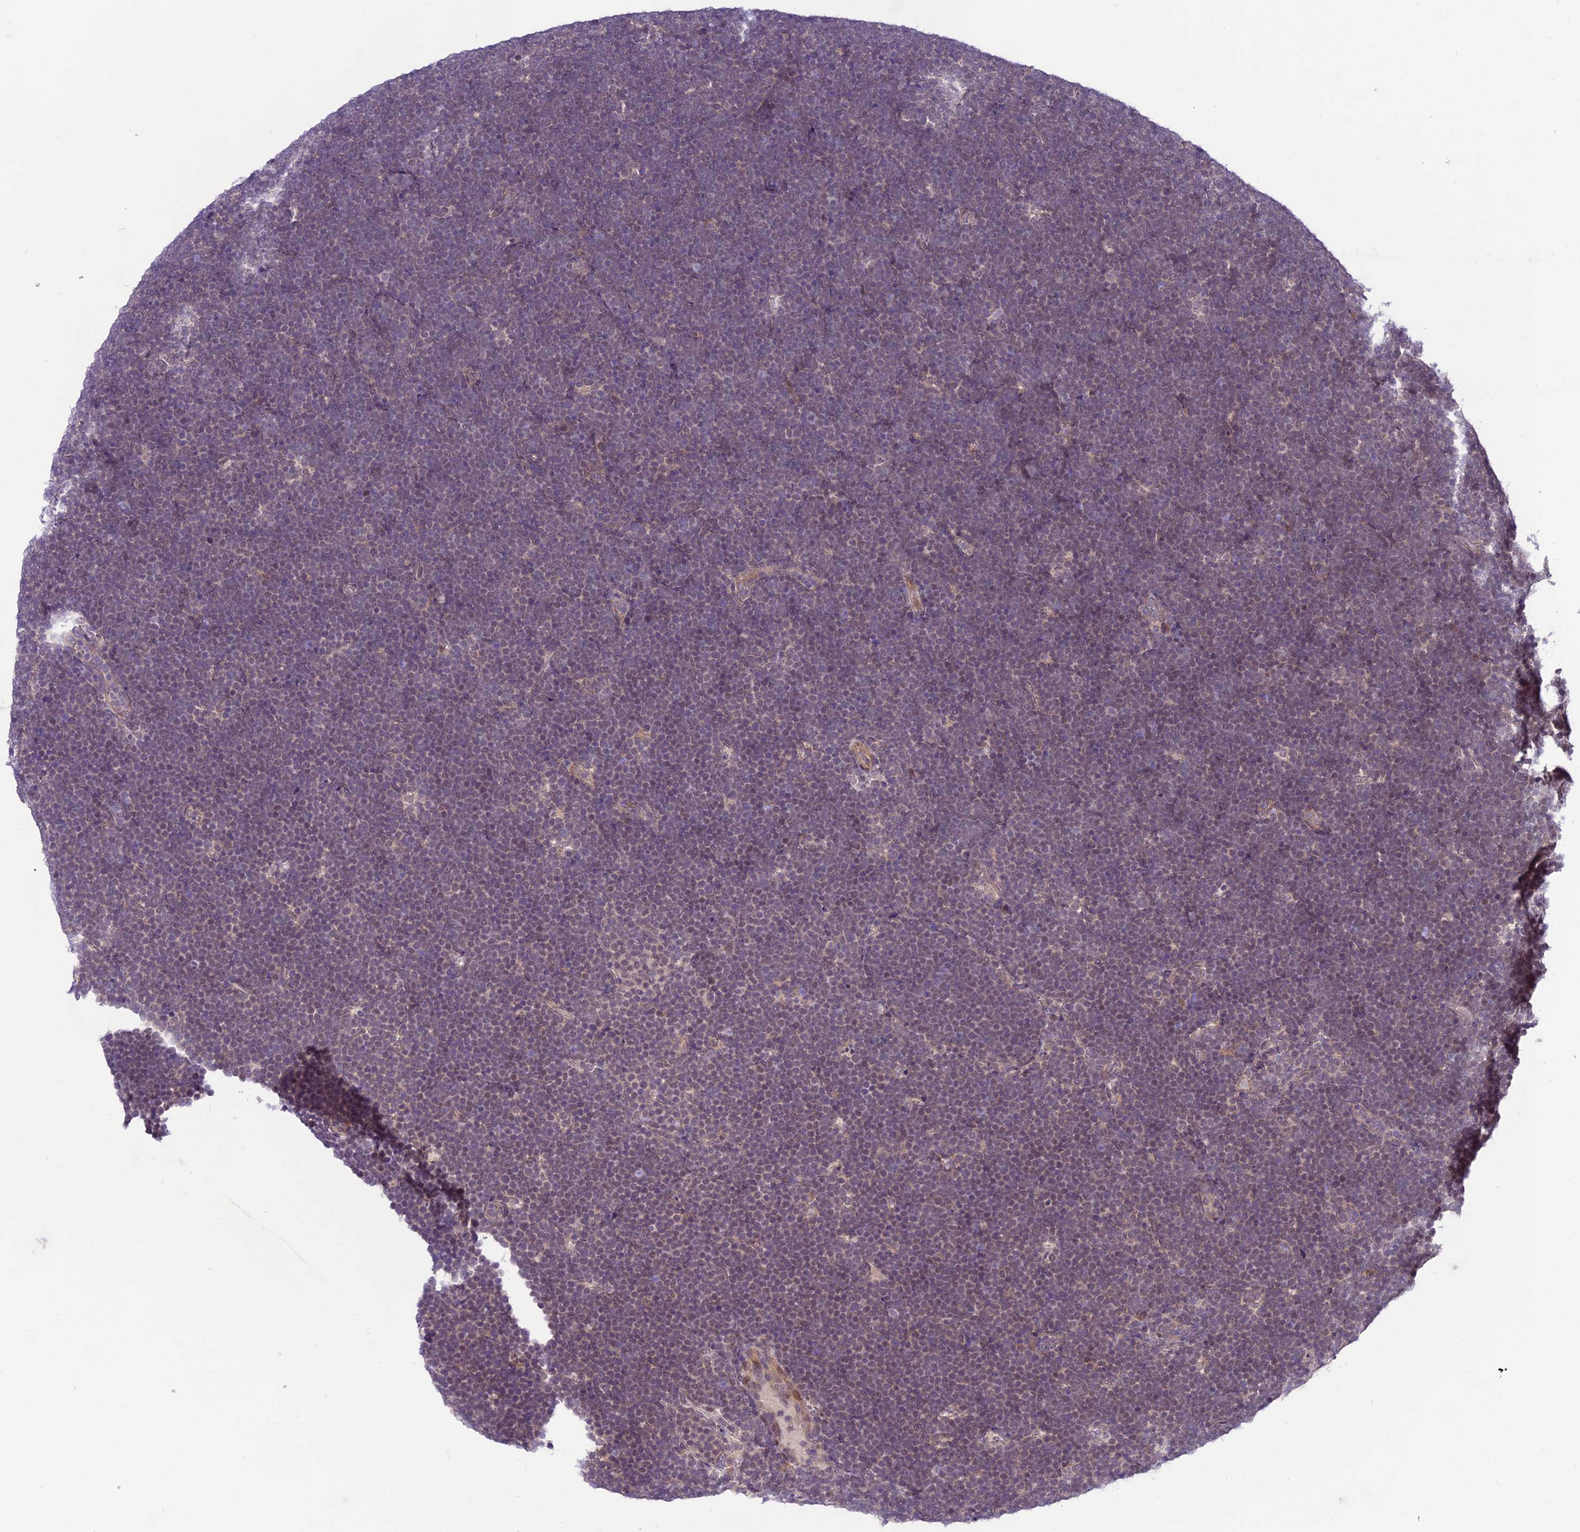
{"staining": {"intensity": "weak", "quantity": "25%-75%", "location": "nuclear"}, "tissue": "lymphoma", "cell_type": "Tumor cells", "image_type": "cancer", "snomed": [{"axis": "morphology", "description": "Malignant lymphoma, non-Hodgkin's type, High grade"}, {"axis": "topography", "description": "Lymph node"}], "caption": "Immunohistochemical staining of human lymphoma shows low levels of weak nuclear staining in about 25%-75% of tumor cells.", "gene": "SPRED1", "patient": {"sex": "male", "age": 13}}